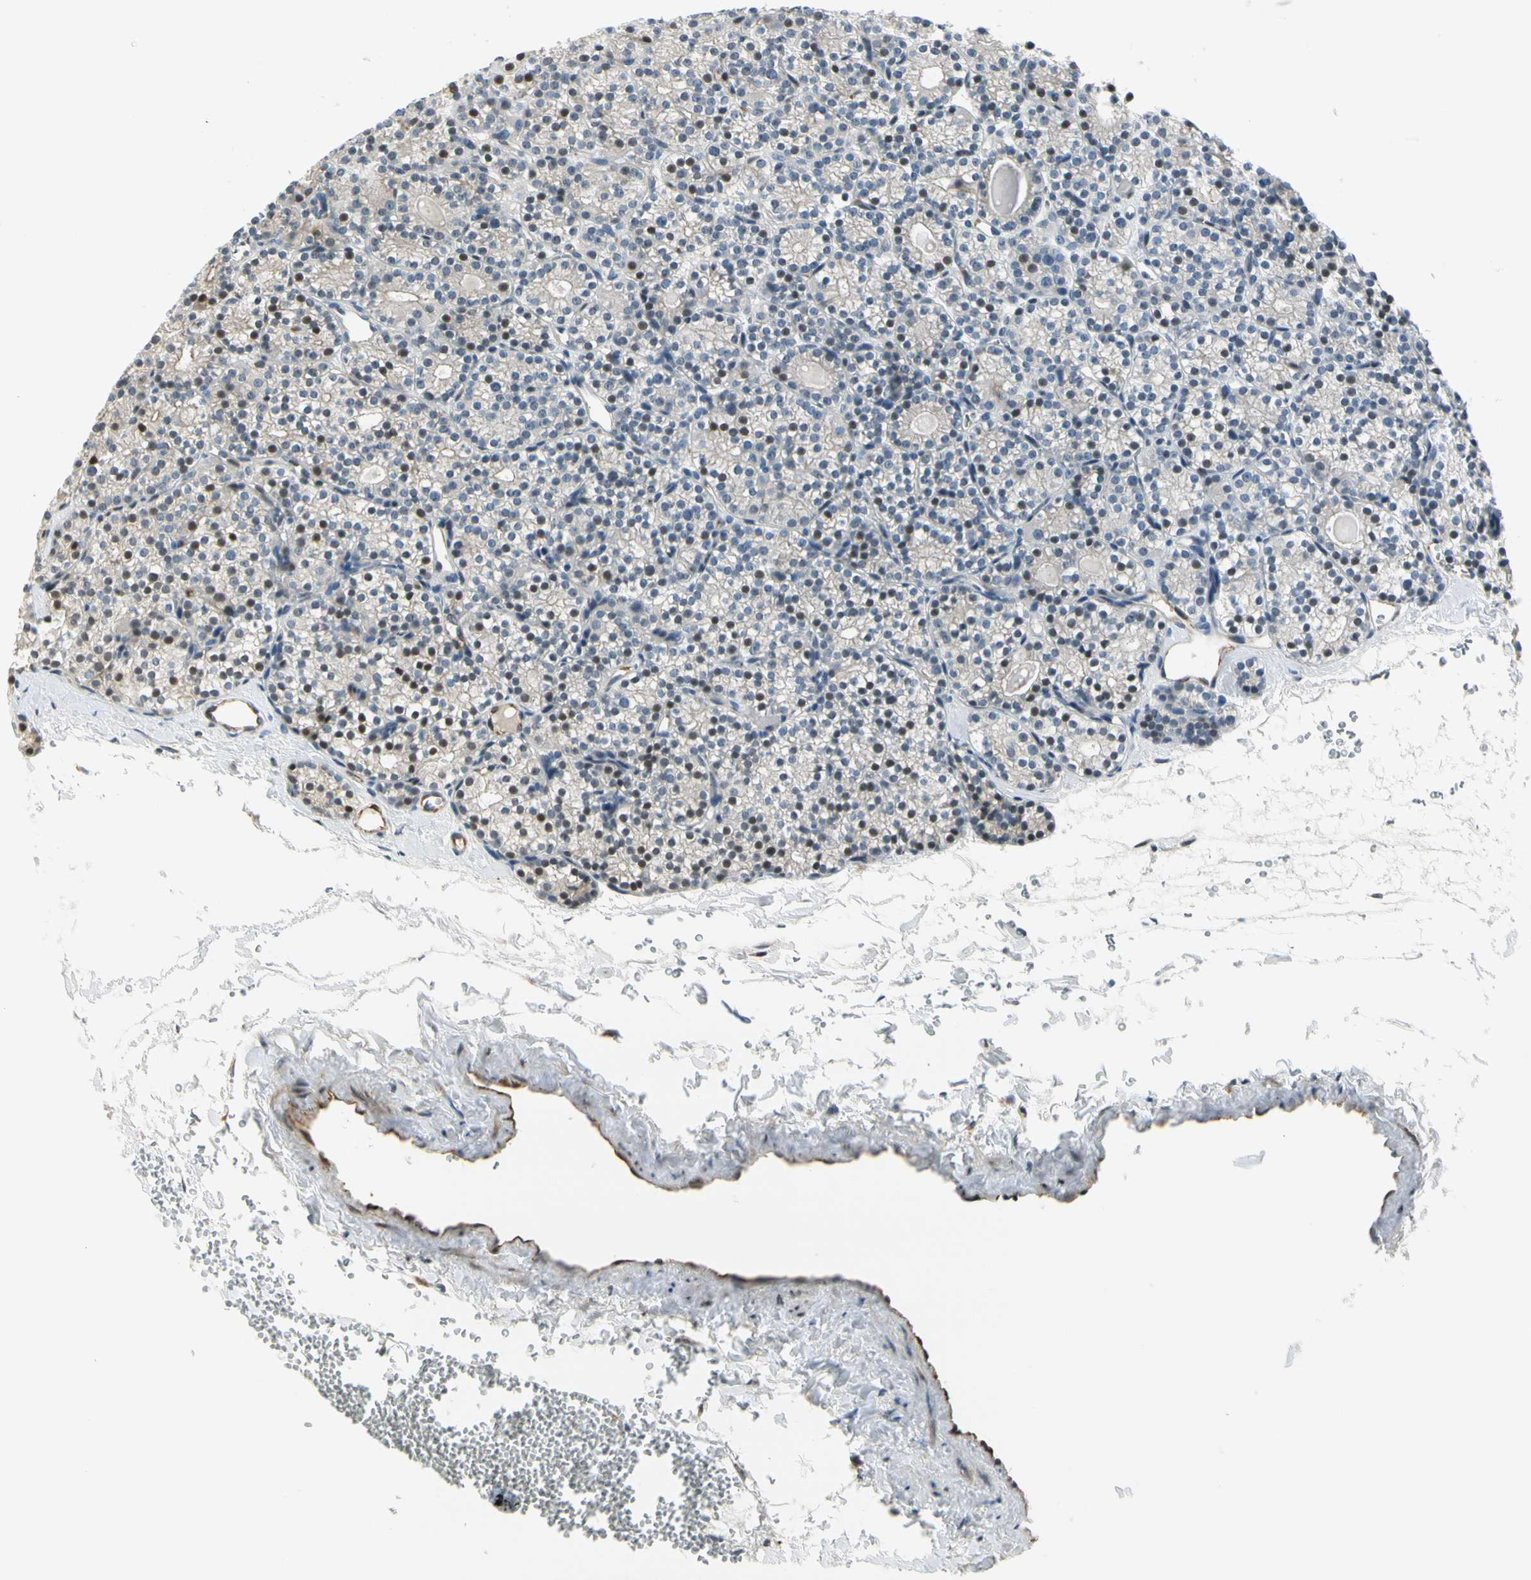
{"staining": {"intensity": "weak", "quantity": "25%-75%", "location": "cytoplasmic/membranous,nuclear"}, "tissue": "parathyroid gland", "cell_type": "Glandular cells", "image_type": "normal", "snomed": [{"axis": "morphology", "description": "Normal tissue, NOS"}, {"axis": "topography", "description": "Parathyroid gland"}], "caption": "Protein analysis of normal parathyroid gland reveals weak cytoplasmic/membranous,nuclear expression in about 25%-75% of glandular cells.", "gene": "NPDC1", "patient": {"sex": "female", "age": 64}}